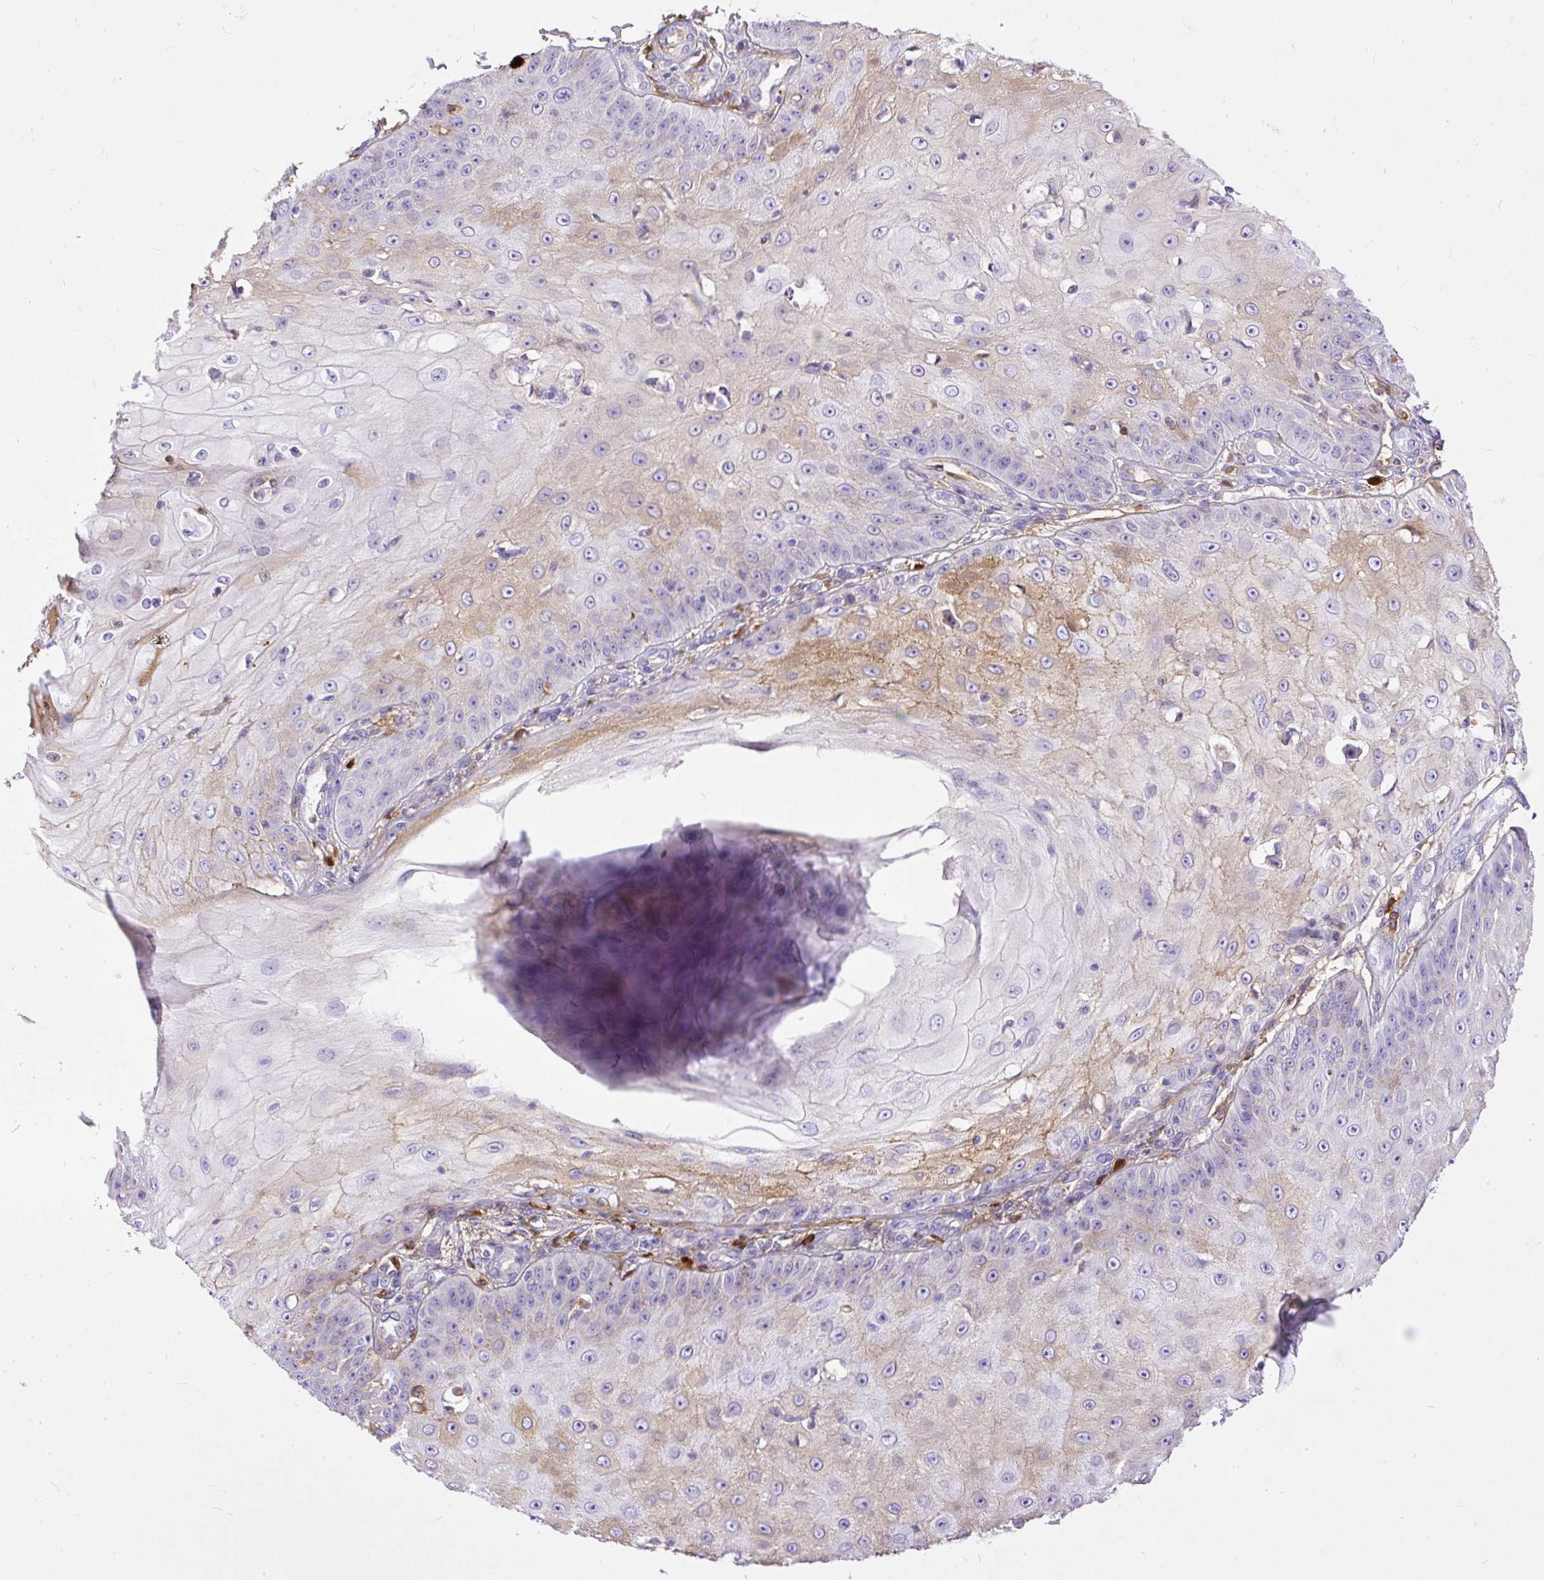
{"staining": {"intensity": "negative", "quantity": "none", "location": "none"}, "tissue": "skin cancer", "cell_type": "Tumor cells", "image_type": "cancer", "snomed": [{"axis": "morphology", "description": "Squamous cell carcinoma, NOS"}, {"axis": "topography", "description": "Skin"}], "caption": "Tumor cells are negative for brown protein staining in skin cancer (squamous cell carcinoma). (DAB IHC visualized using brightfield microscopy, high magnification).", "gene": "CLEC3B", "patient": {"sex": "male", "age": 70}}